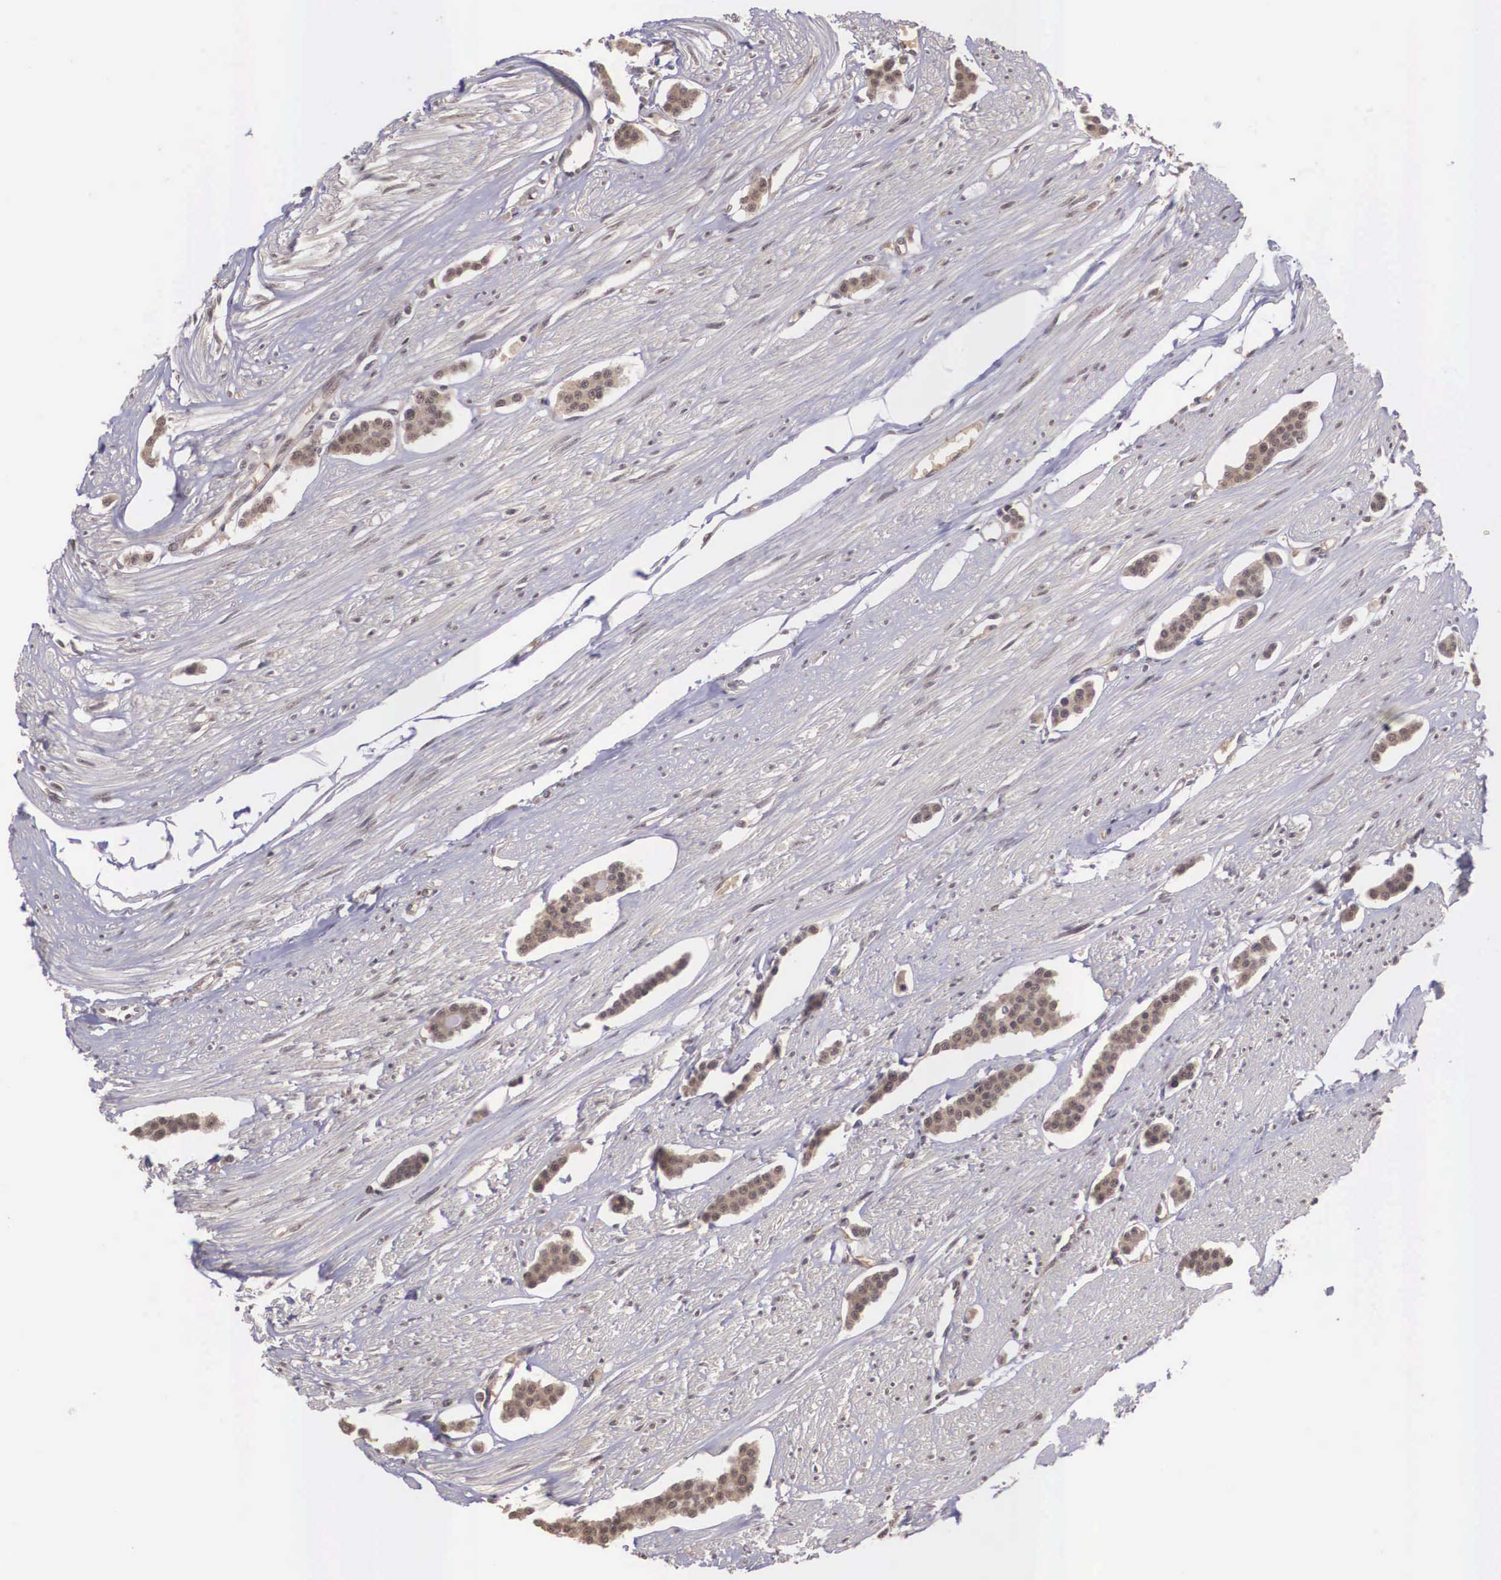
{"staining": {"intensity": "weak", "quantity": ">75%", "location": "cytoplasmic/membranous"}, "tissue": "carcinoid", "cell_type": "Tumor cells", "image_type": "cancer", "snomed": [{"axis": "morphology", "description": "Carcinoid, malignant, NOS"}, {"axis": "topography", "description": "Small intestine"}], "caption": "Immunohistochemical staining of carcinoid displays low levels of weak cytoplasmic/membranous positivity in about >75% of tumor cells.", "gene": "VASH1", "patient": {"sex": "male", "age": 60}}